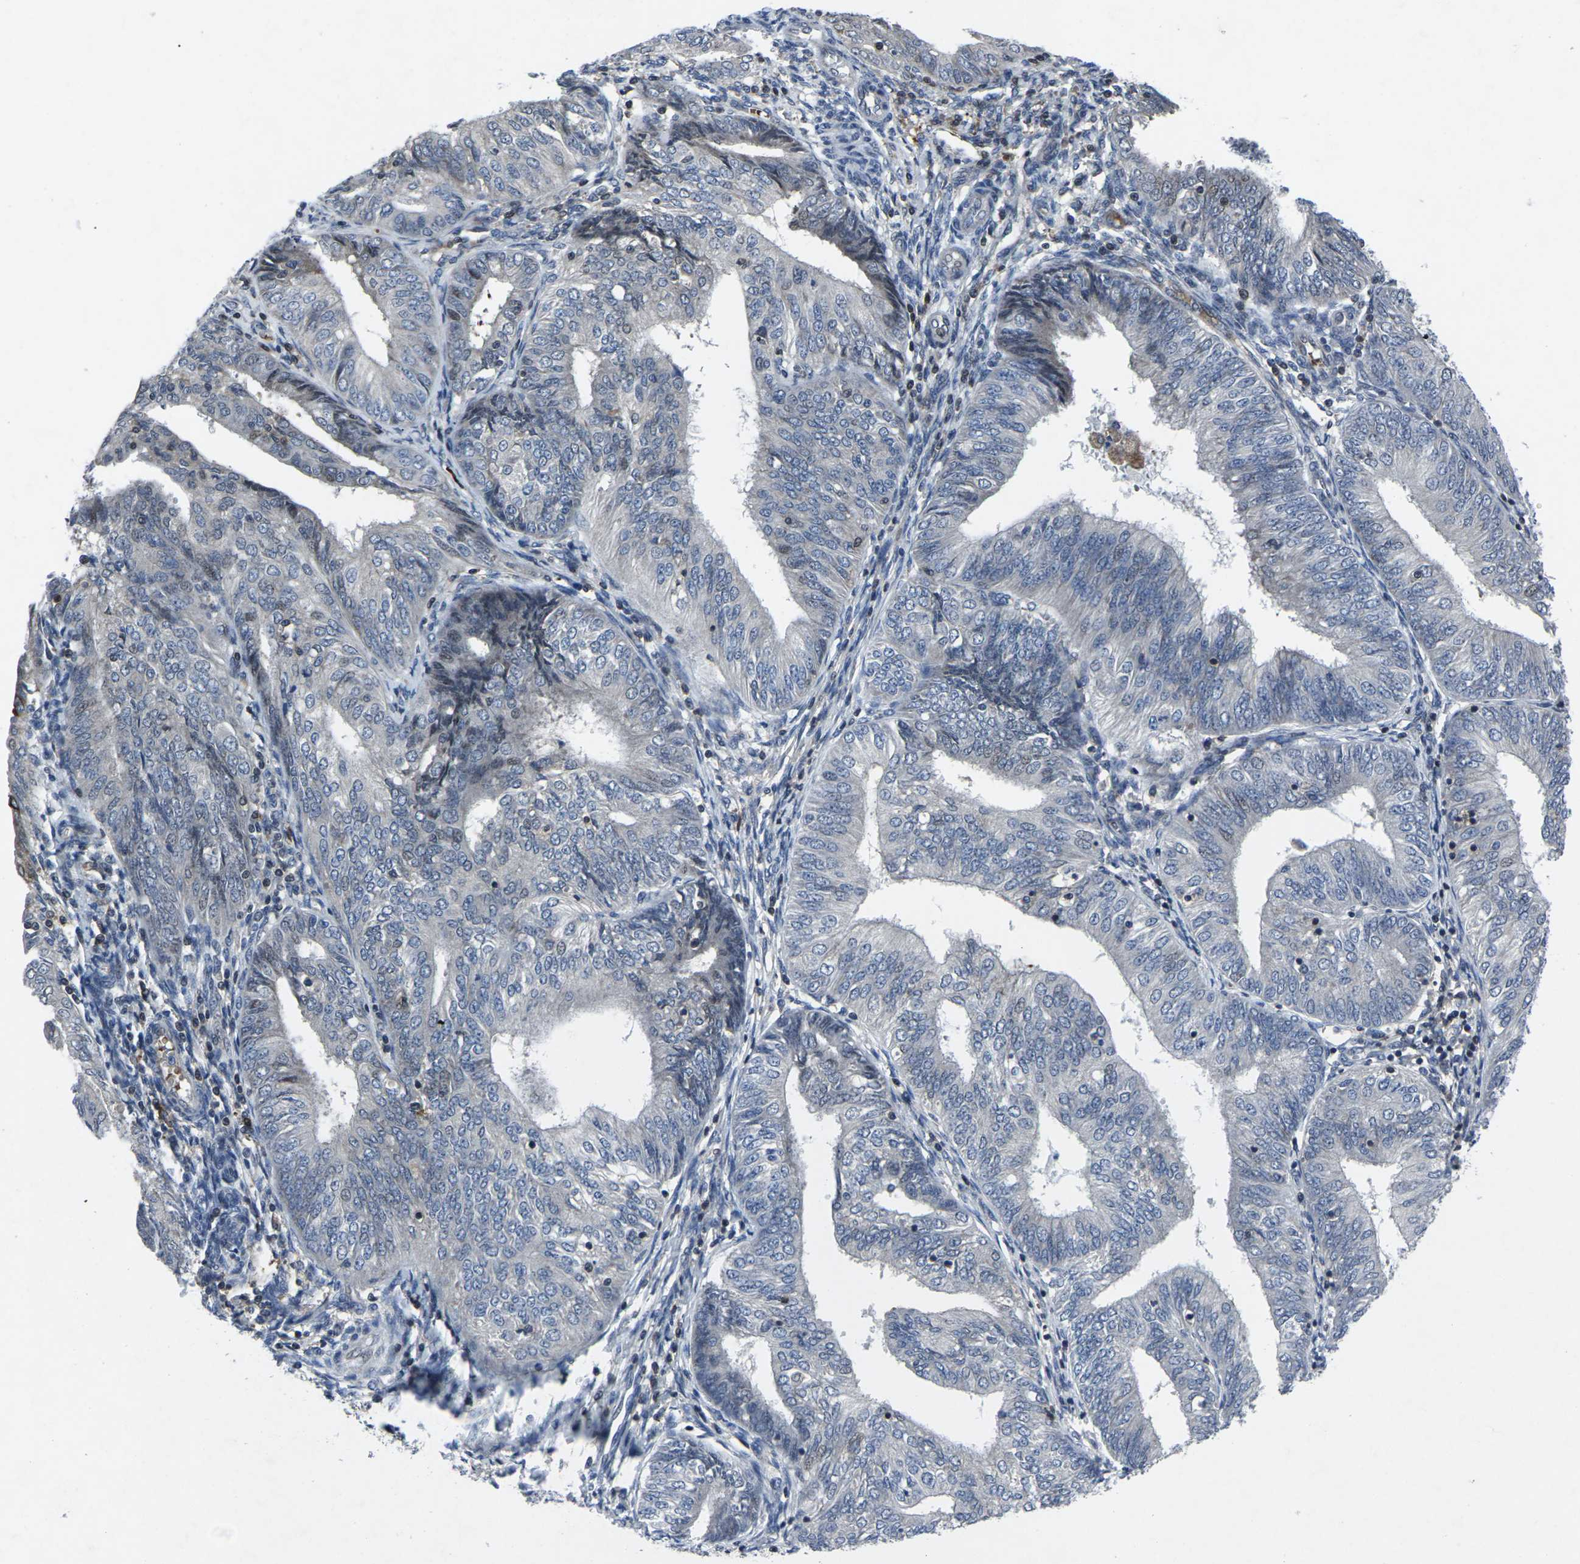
{"staining": {"intensity": "negative", "quantity": "none", "location": "none"}, "tissue": "endometrial cancer", "cell_type": "Tumor cells", "image_type": "cancer", "snomed": [{"axis": "morphology", "description": "Adenocarcinoma, NOS"}, {"axis": "topography", "description": "Endometrium"}], "caption": "Immunohistochemistry (IHC) of human adenocarcinoma (endometrial) reveals no staining in tumor cells.", "gene": "STAT4", "patient": {"sex": "female", "age": 58}}